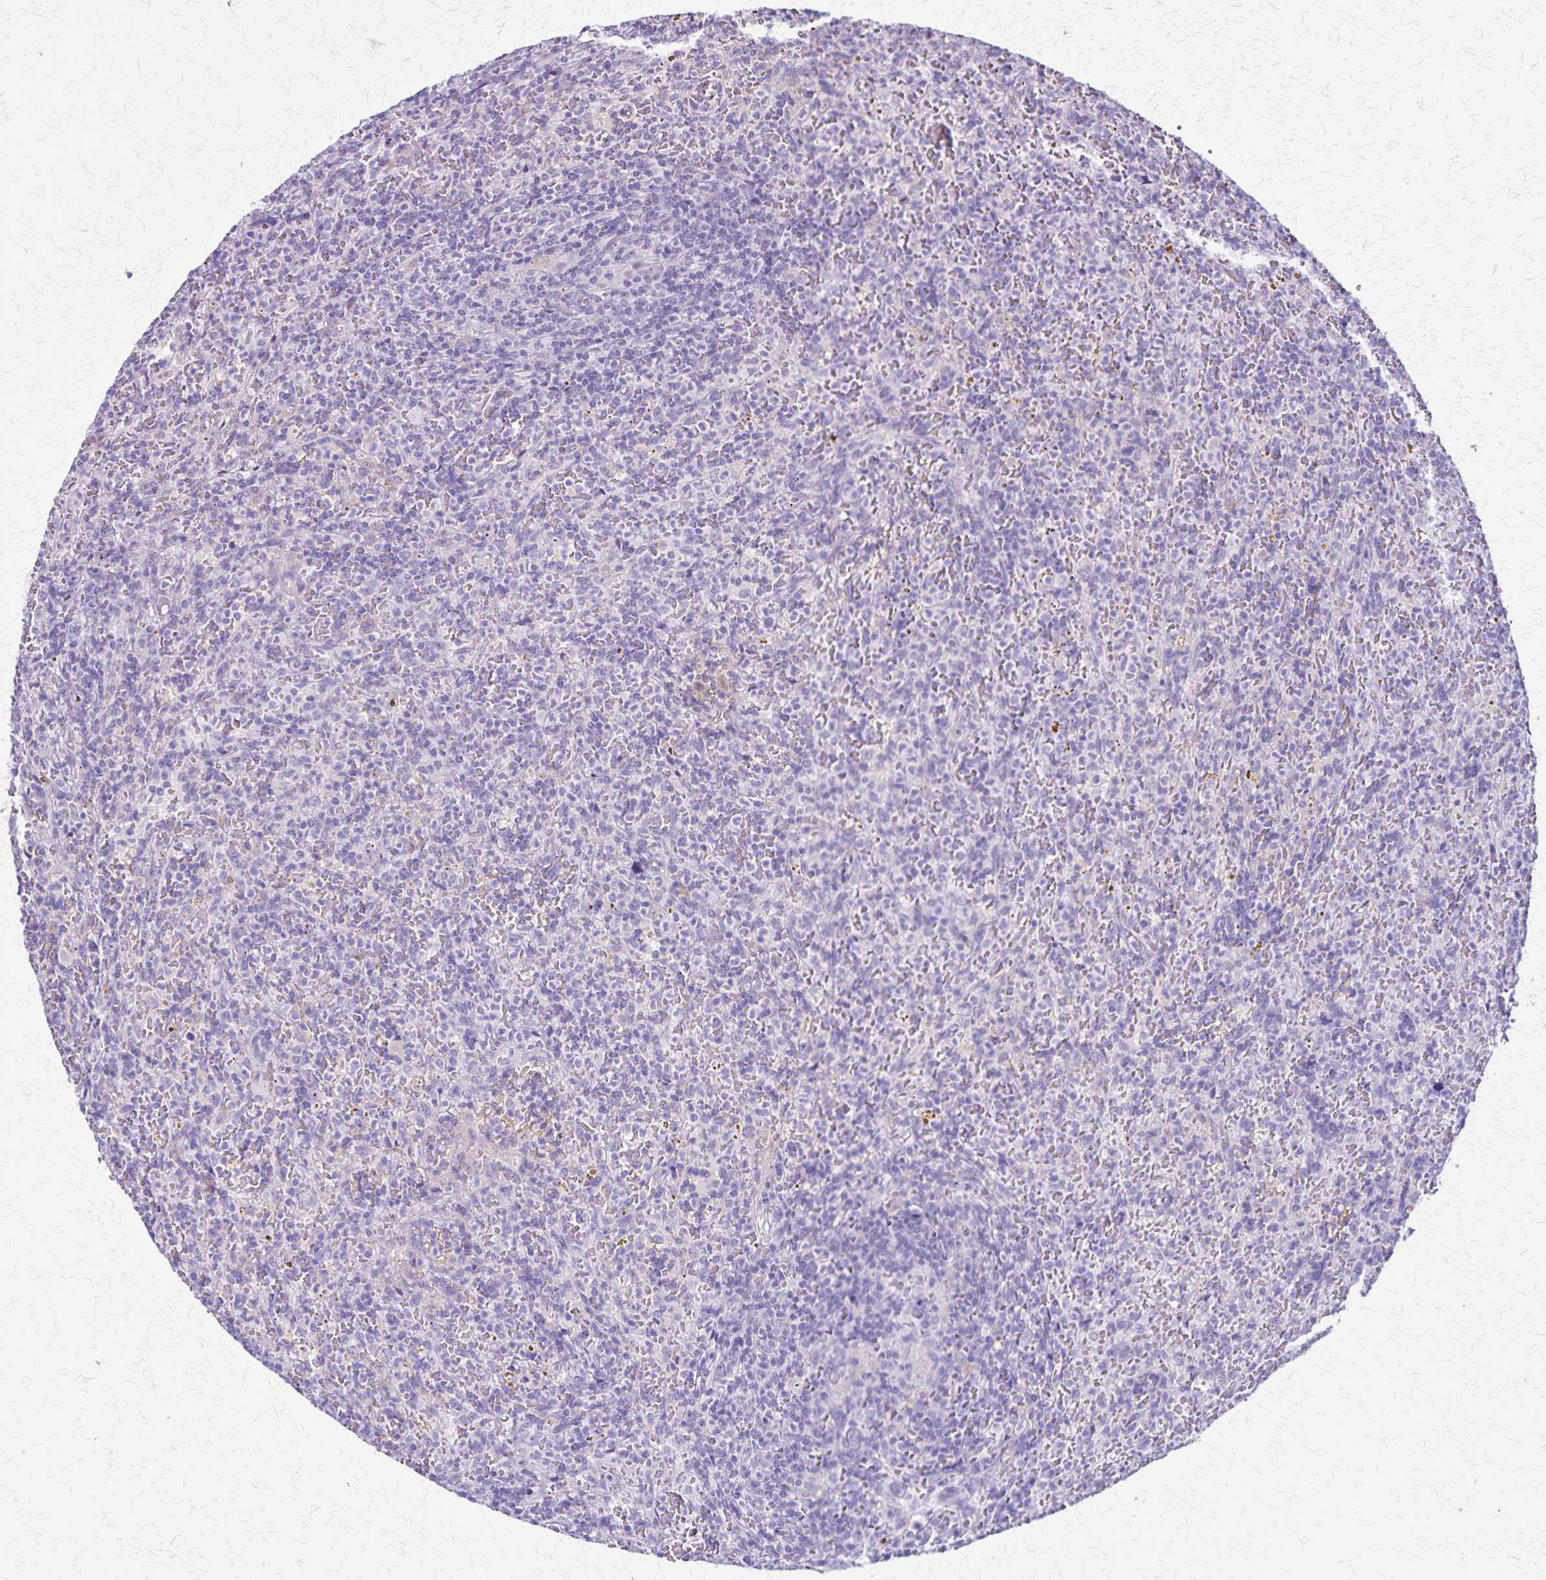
{"staining": {"intensity": "negative", "quantity": "none", "location": "none"}, "tissue": "lymphoma", "cell_type": "Tumor cells", "image_type": "cancer", "snomed": [{"axis": "morphology", "description": "Malignant lymphoma, non-Hodgkin's type, Low grade"}, {"axis": "topography", "description": "Spleen"}], "caption": "IHC histopathology image of malignant lymphoma, non-Hodgkin's type (low-grade) stained for a protein (brown), which reveals no positivity in tumor cells.", "gene": "OR51B5", "patient": {"sex": "female", "age": 70}}